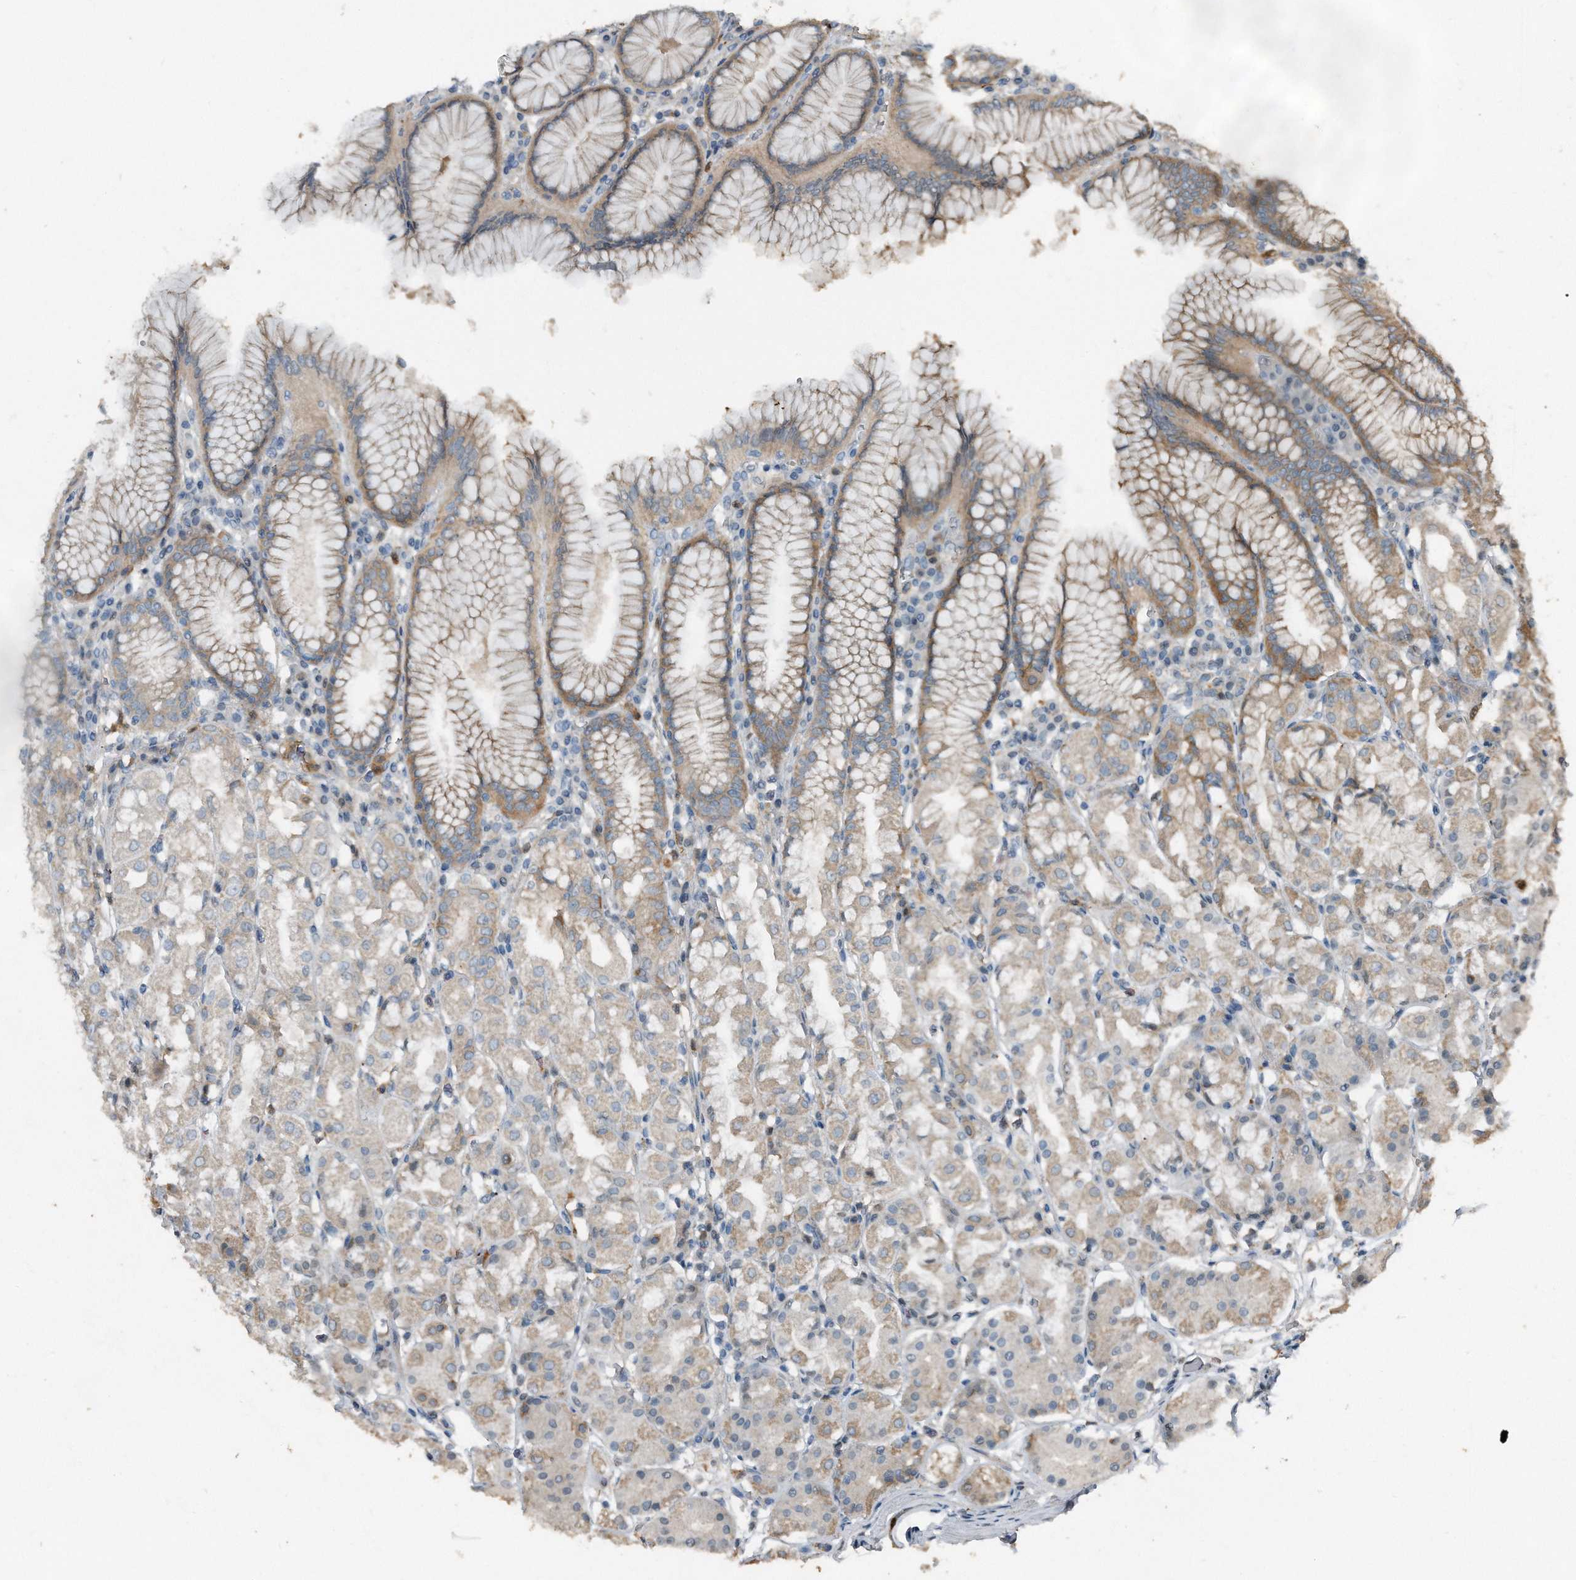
{"staining": {"intensity": "moderate", "quantity": "<25%", "location": "cytoplasmic/membranous"}, "tissue": "stomach", "cell_type": "Glandular cells", "image_type": "normal", "snomed": [{"axis": "morphology", "description": "Normal tissue, NOS"}, {"axis": "topography", "description": "Stomach"}, {"axis": "topography", "description": "Stomach, lower"}], "caption": "The histopathology image displays immunohistochemical staining of benign stomach. There is moderate cytoplasmic/membranous positivity is seen in approximately <25% of glandular cells.", "gene": "C9", "patient": {"sex": "female", "age": 56}}